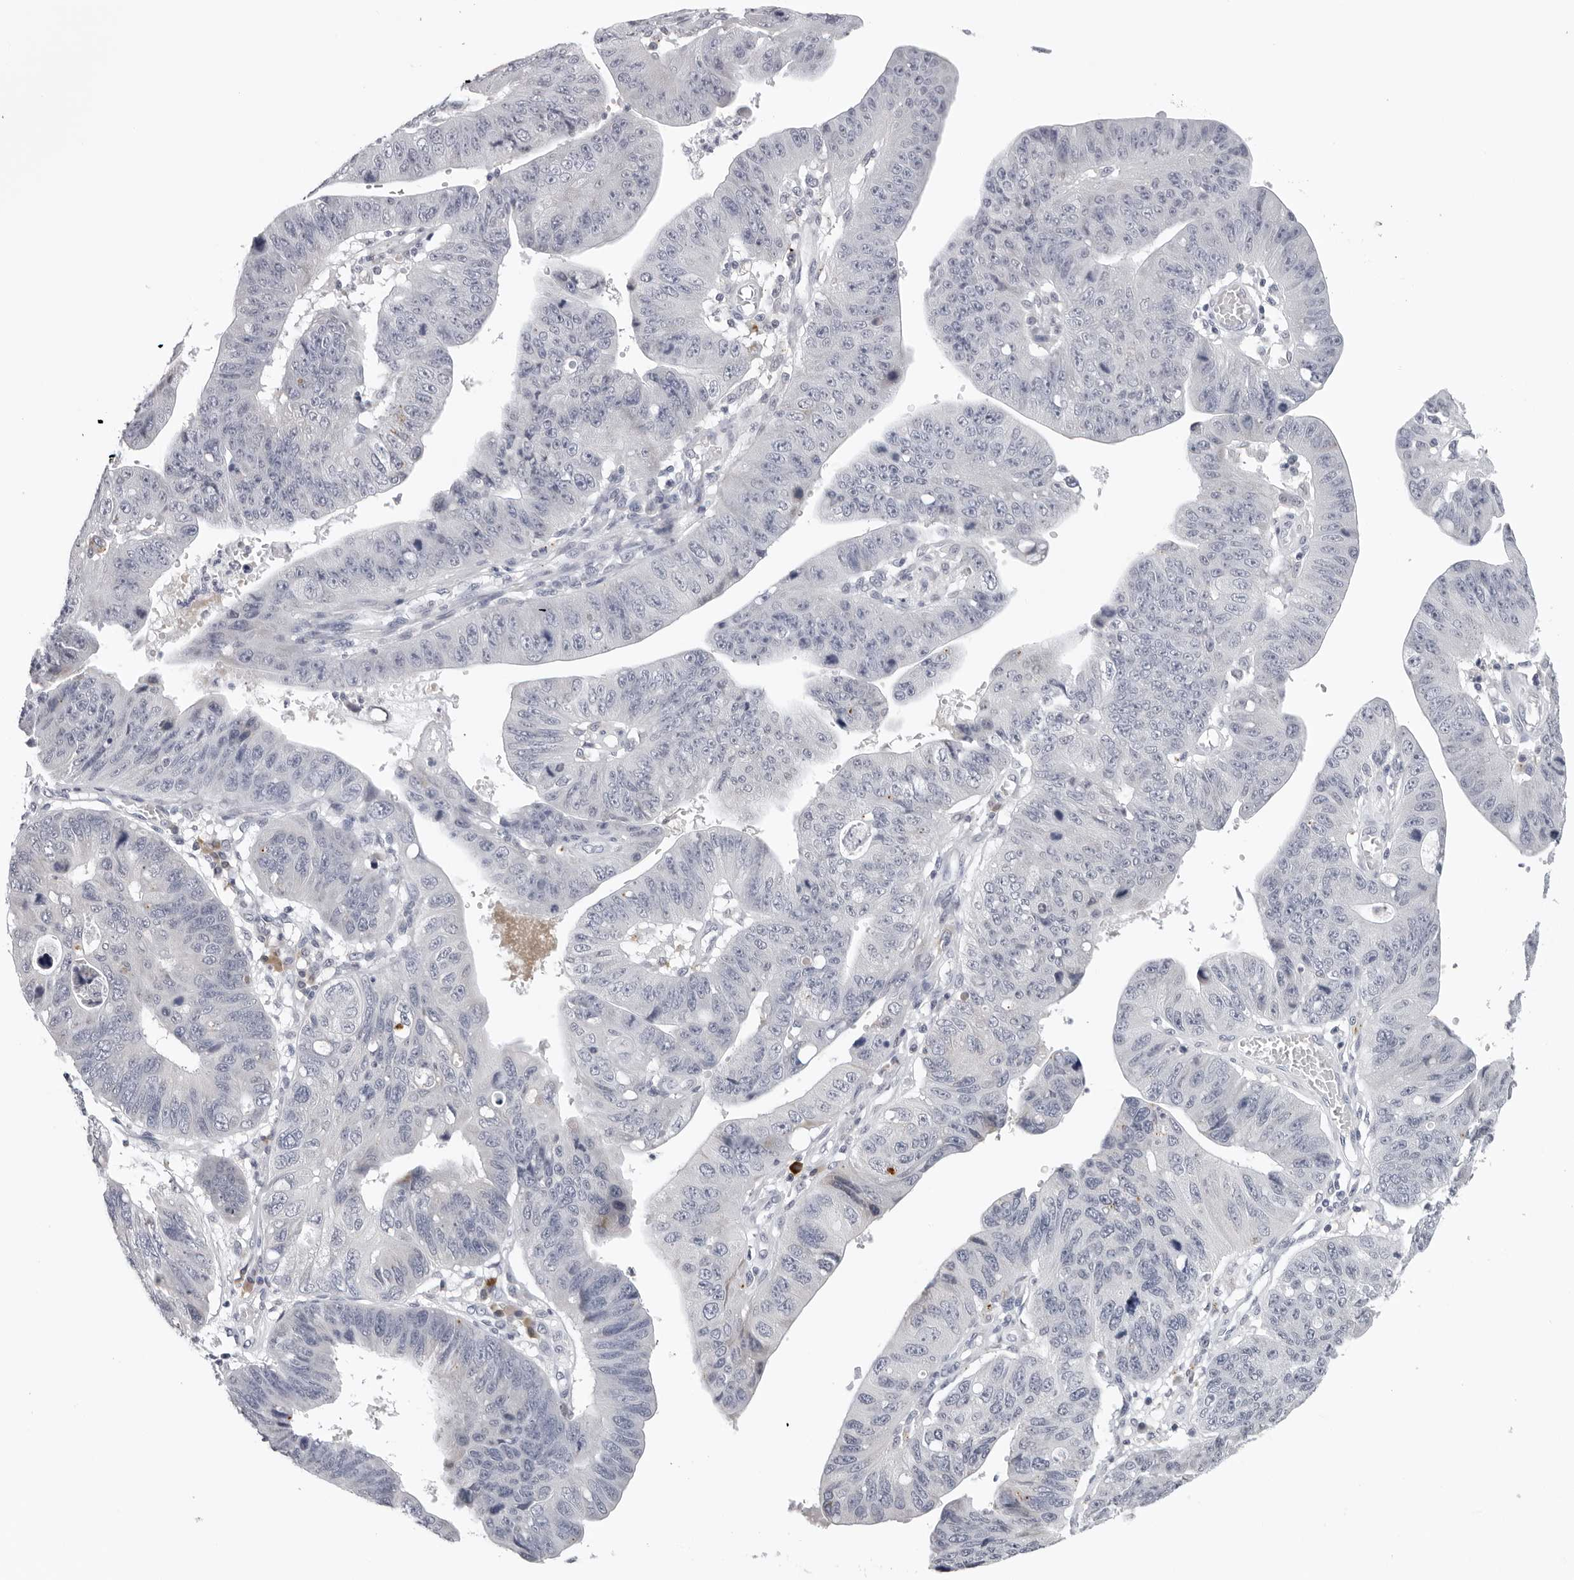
{"staining": {"intensity": "negative", "quantity": "none", "location": "none"}, "tissue": "stomach cancer", "cell_type": "Tumor cells", "image_type": "cancer", "snomed": [{"axis": "morphology", "description": "Adenocarcinoma, NOS"}, {"axis": "topography", "description": "Stomach"}], "caption": "Immunohistochemistry micrograph of neoplastic tissue: stomach adenocarcinoma stained with DAB (3,3'-diaminobenzidine) displays no significant protein expression in tumor cells. (DAB (3,3'-diaminobenzidine) IHC, high magnification).", "gene": "ZNF502", "patient": {"sex": "male", "age": 59}}